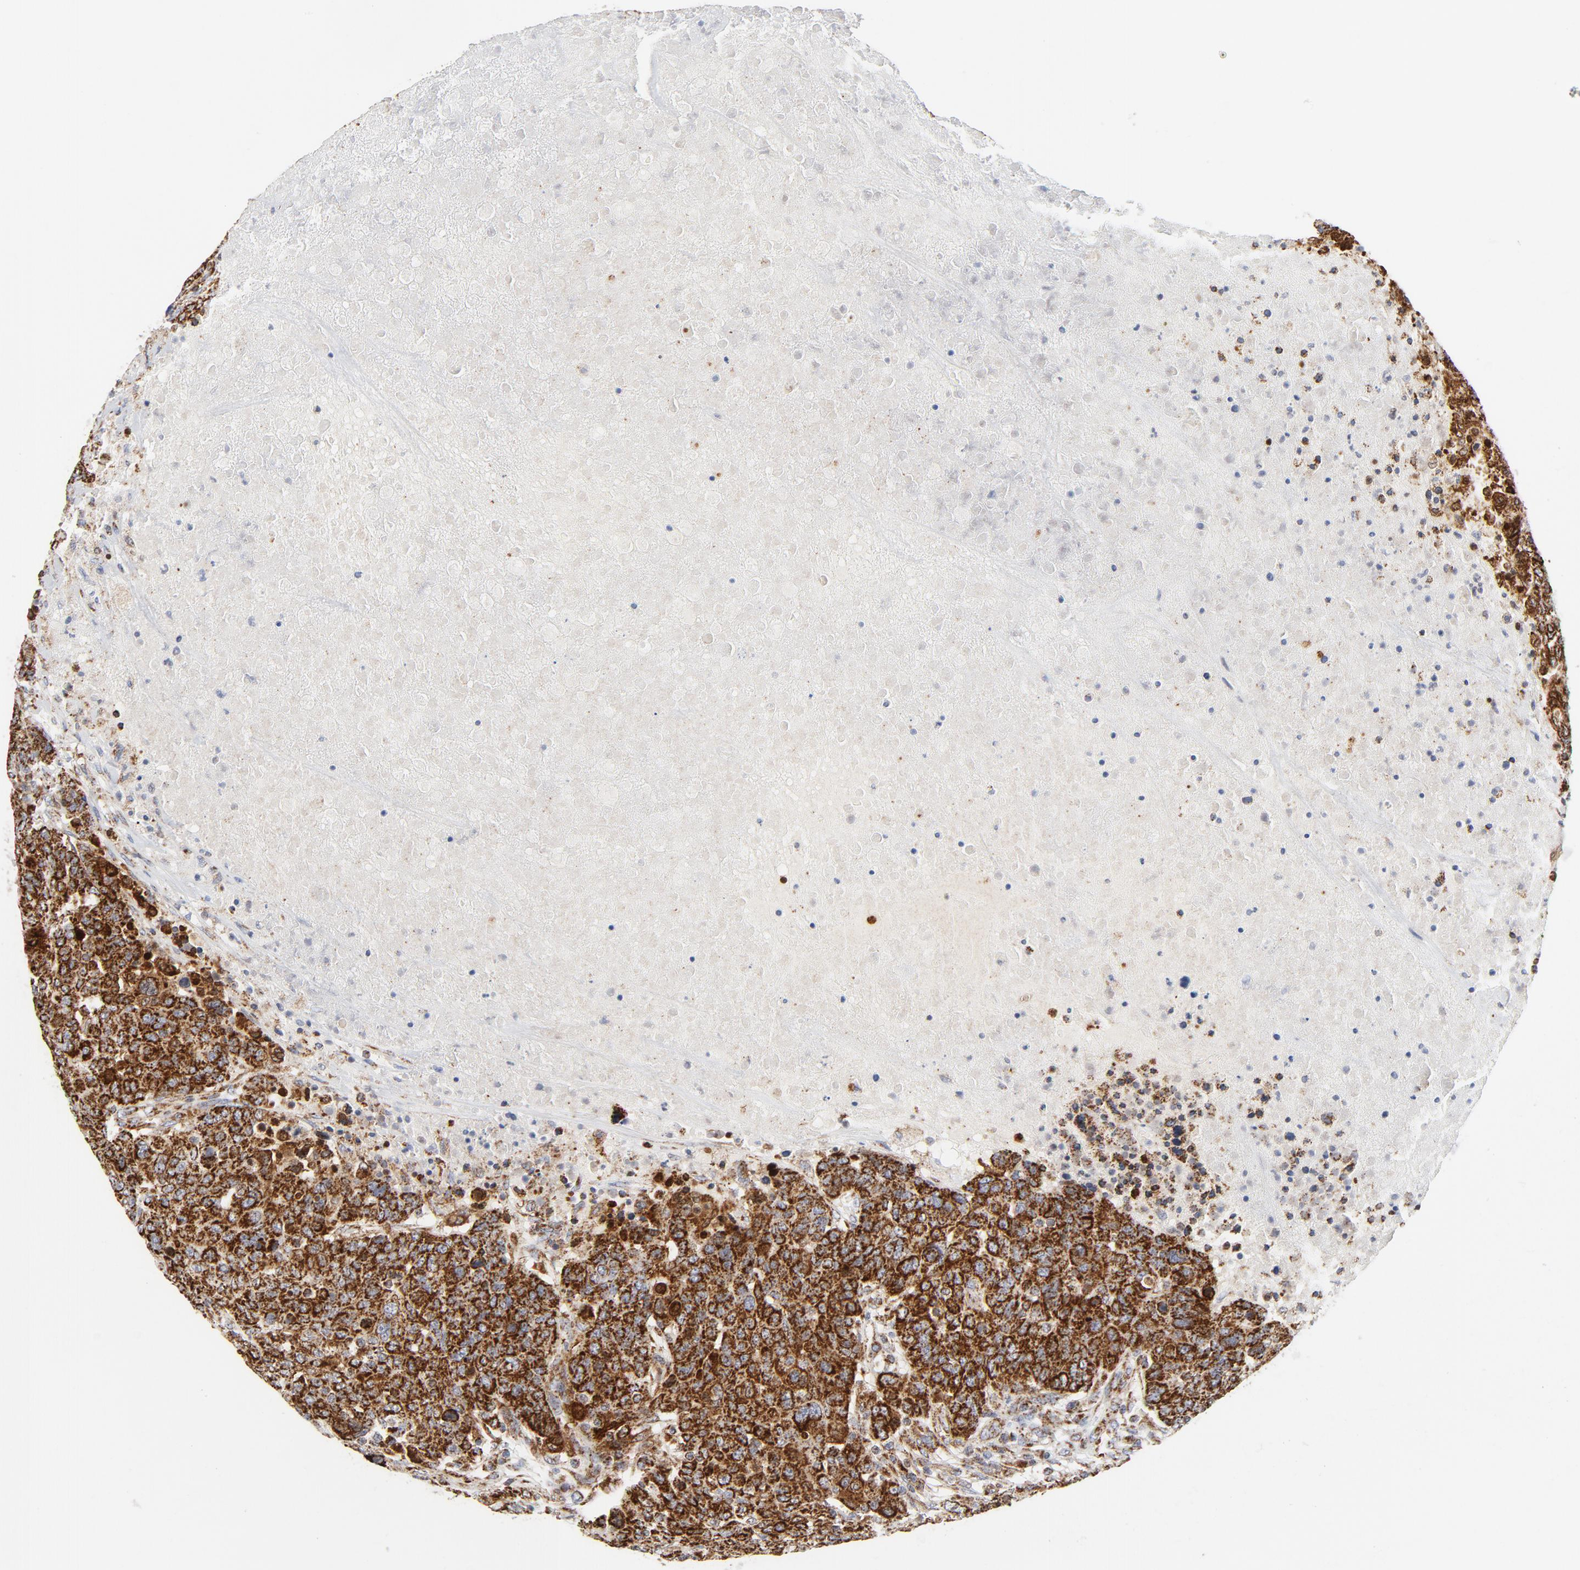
{"staining": {"intensity": "strong", "quantity": ">75%", "location": "cytoplasmic/membranous"}, "tissue": "breast cancer", "cell_type": "Tumor cells", "image_type": "cancer", "snomed": [{"axis": "morphology", "description": "Duct carcinoma"}, {"axis": "topography", "description": "Breast"}], "caption": "Immunohistochemical staining of breast cancer (infiltrating ductal carcinoma) reveals high levels of strong cytoplasmic/membranous staining in about >75% of tumor cells. (IHC, brightfield microscopy, high magnification).", "gene": "CYCS", "patient": {"sex": "female", "age": 37}}